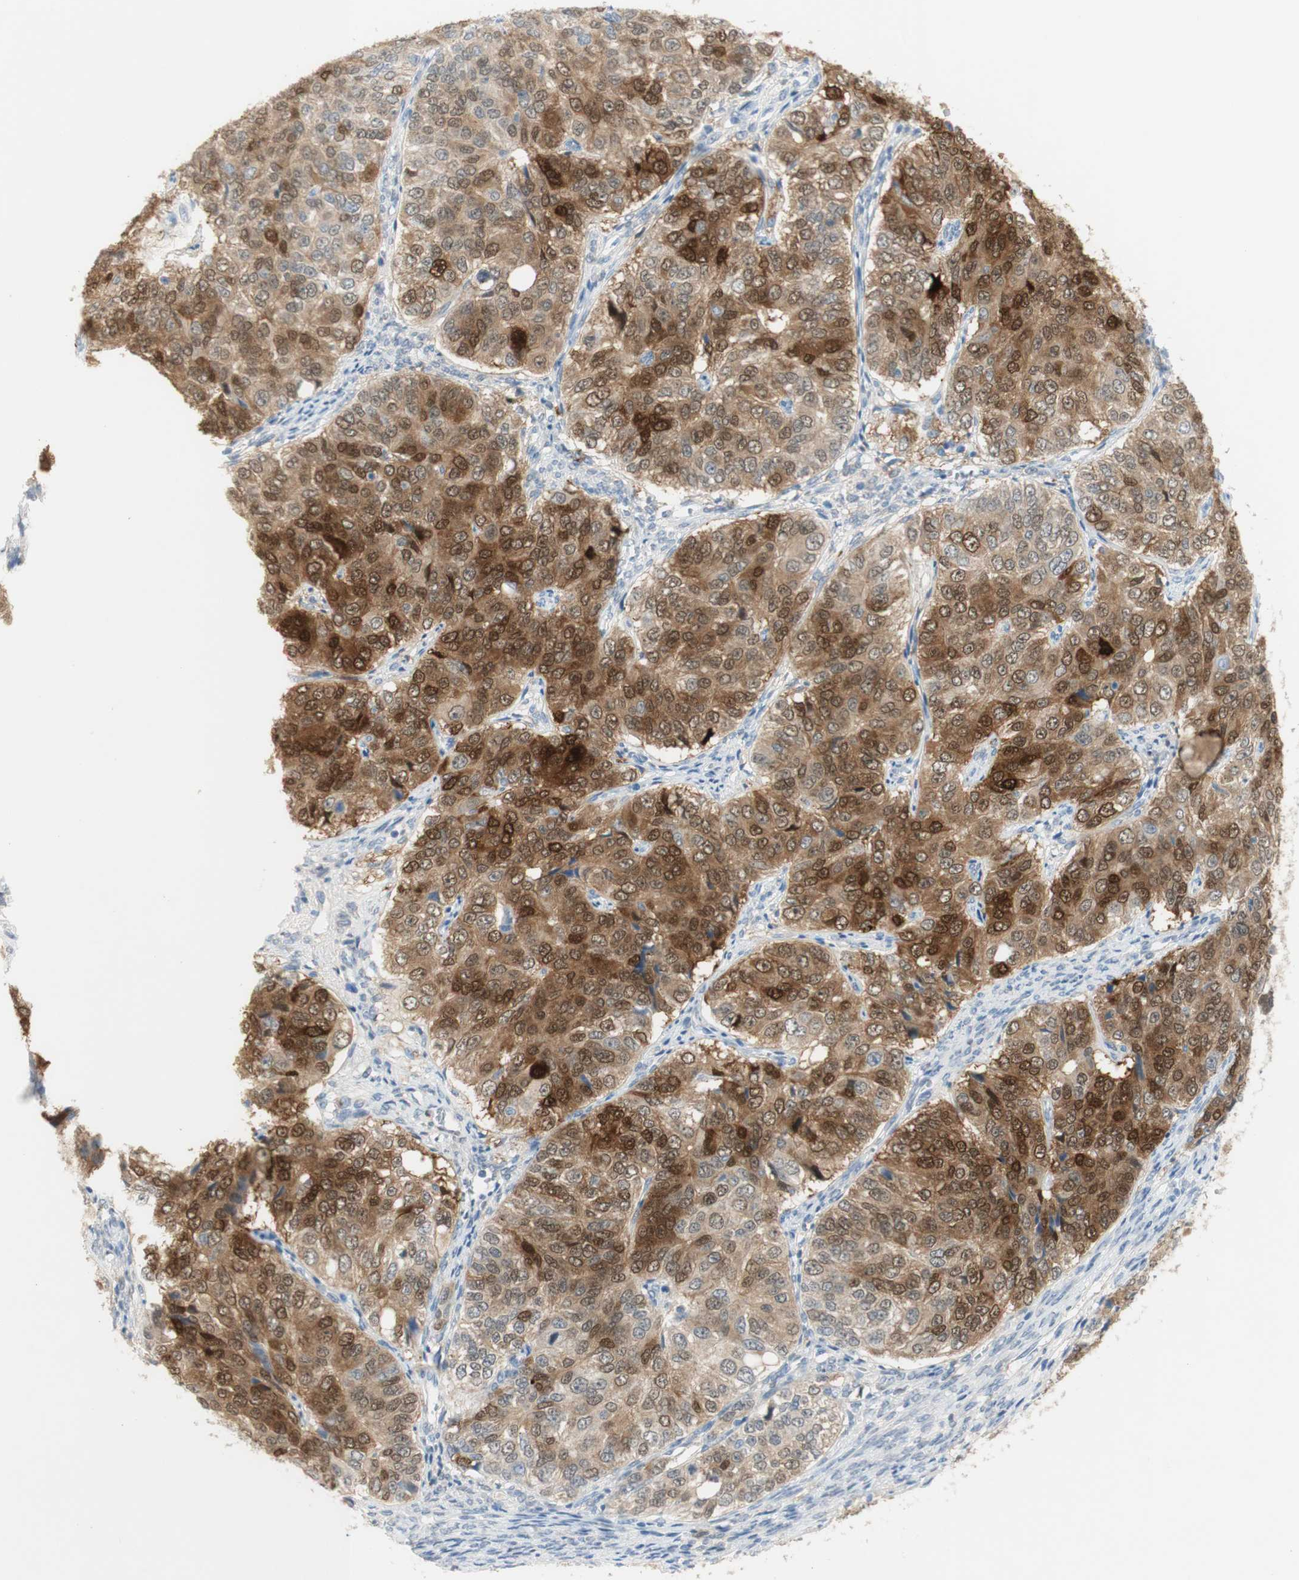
{"staining": {"intensity": "moderate", "quantity": ">75%", "location": "cytoplasmic/membranous,nuclear"}, "tissue": "ovarian cancer", "cell_type": "Tumor cells", "image_type": "cancer", "snomed": [{"axis": "morphology", "description": "Carcinoma, endometroid"}, {"axis": "topography", "description": "Ovary"}], "caption": "This image displays ovarian cancer (endometroid carcinoma) stained with IHC to label a protein in brown. The cytoplasmic/membranous and nuclear of tumor cells show moderate positivity for the protein. Nuclei are counter-stained blue.", "gene": "SELENBP1", "patient": {"sex": "female", "age": 51}}